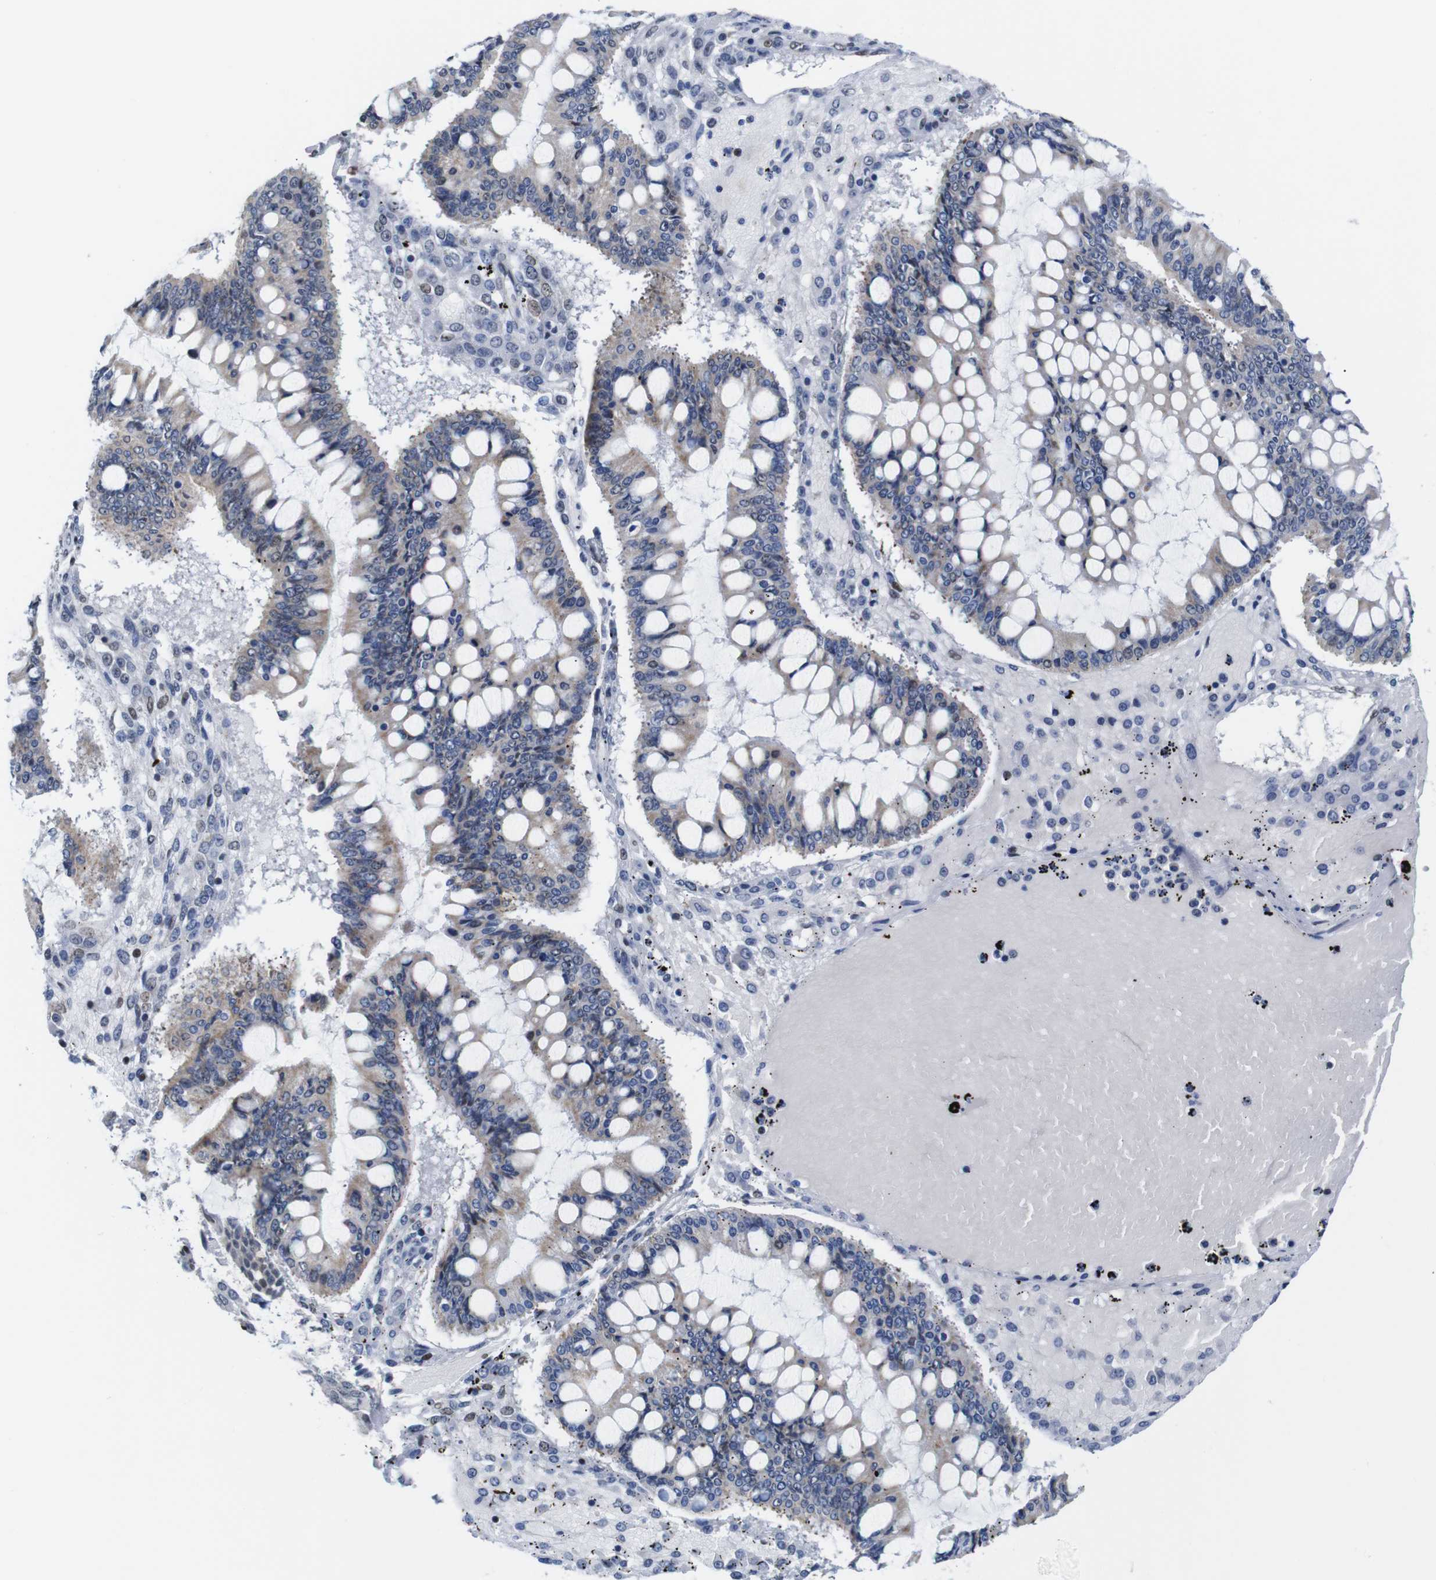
{"staining": {"intensity": "weak", "quantity": ">75%", "location": "cytoplasmic/membranous"}, "tissue": "ovarian cancer", "cell_type": "Tumor cells", "image_type": "cancer", "snomed": [{"axis": "morphology", "description": "Cystadenocarcinoma, mucinous, NOS"}, {"axis": "topography", "description": "Ovary"}], "caption": "Ovarian cancer (mucinous cystadenocarcinoma) stained with a protein marker exhibits weak staining in tumor cells.", "gene": "GATA6", "patient": {"sex": "female", "age": 73}}